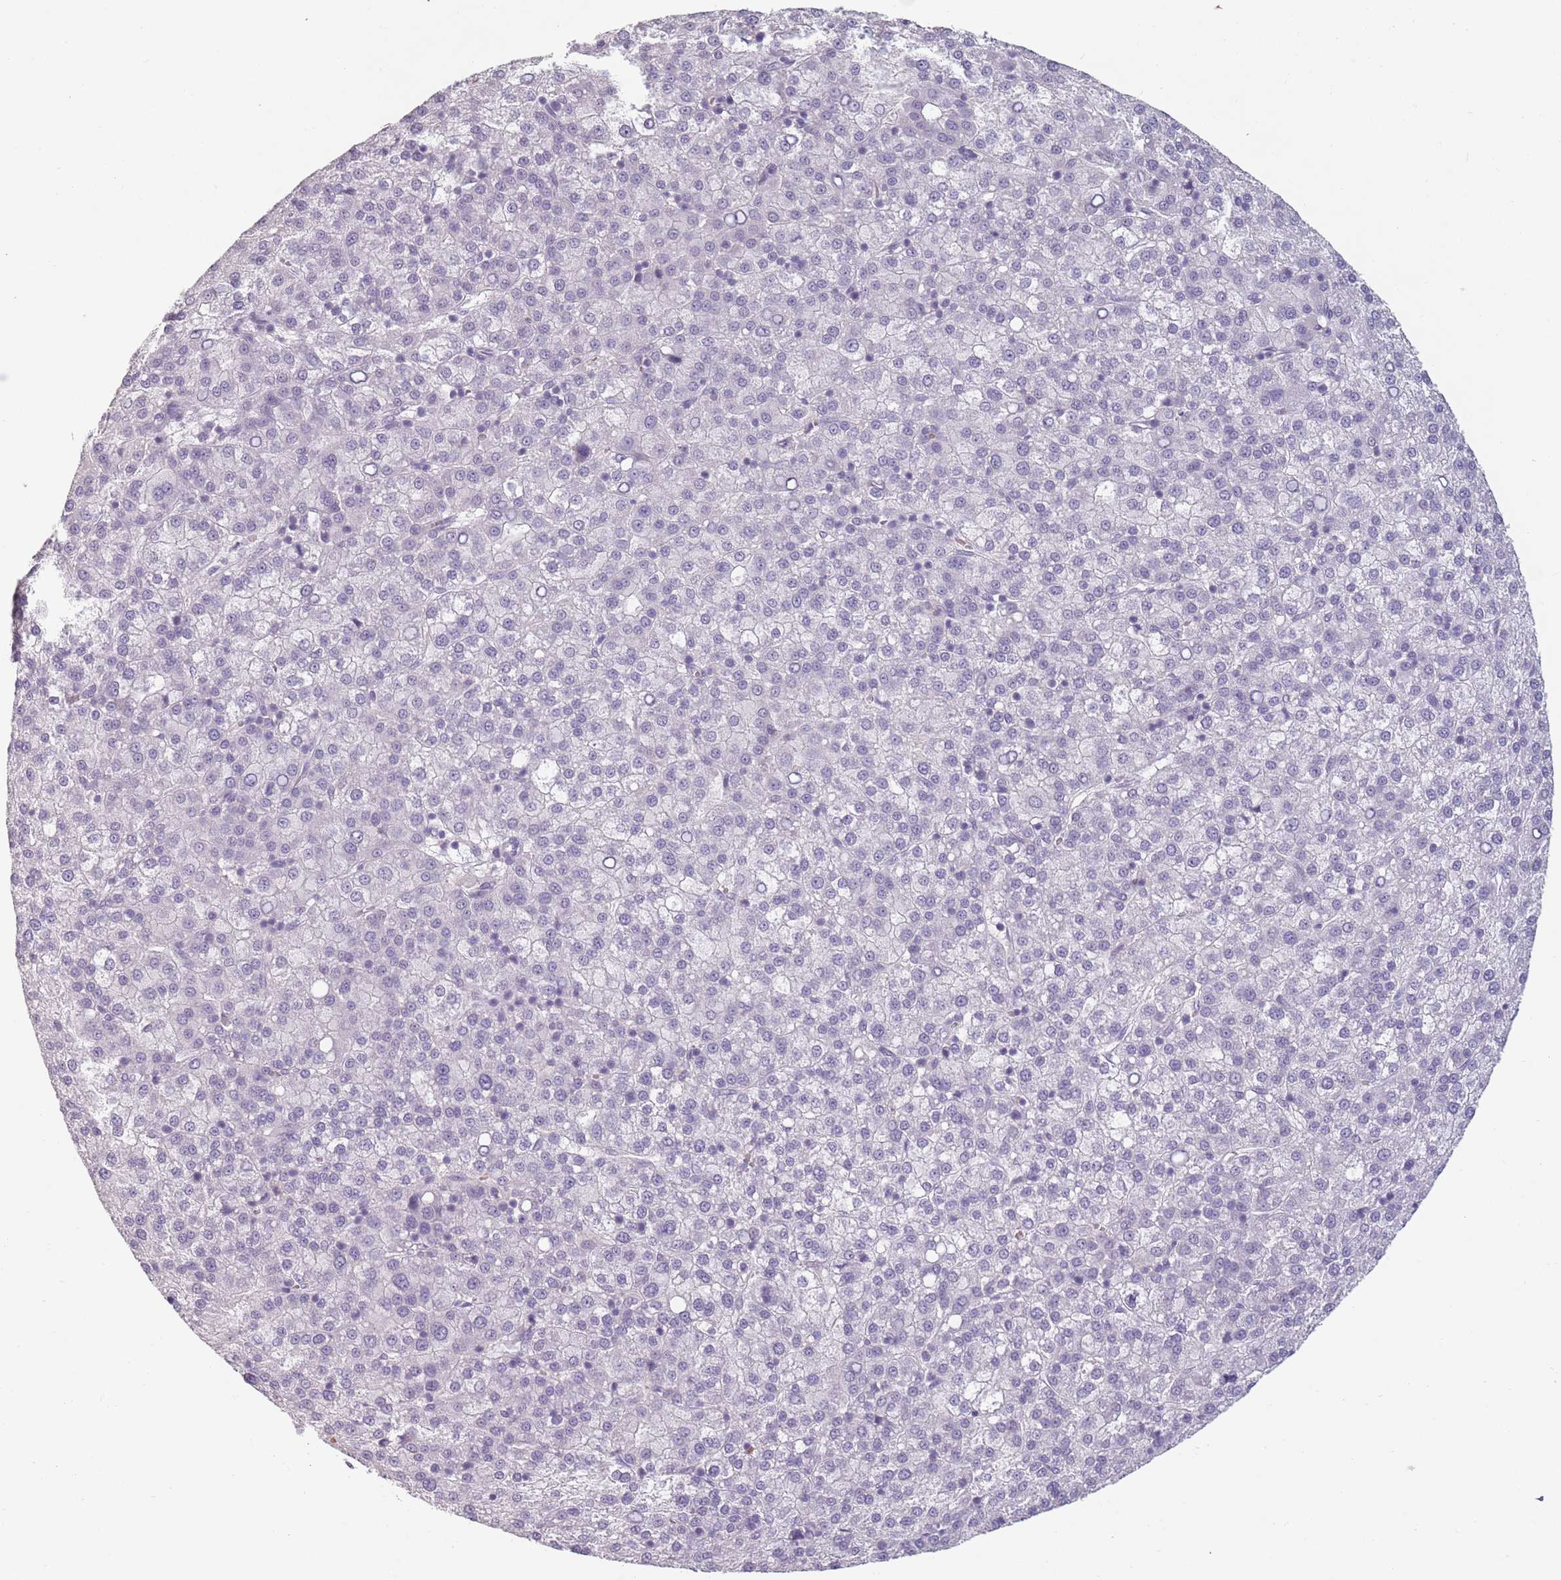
{"staining": {"intensity": "negative", "quantity": "none", "location": "none"}, "tissue": "liver cancer", "cell_type": "Tumor cells", "image_type": "cancer", "snomed": [{"axis": "morphology", "description": "Carcinoma, Hepatocellular, NOS"}, {"axis": "topography", "description": "Liver"}], "caption": "High magnification brightfield microscopy of hepatocellular carcinoma (liver) stained with DAB (brown) and counterstained with hematoxylin (blue): tumor cells show no significant expression.", "gene": "PIEZO1", "patient": {"sex": "female", "age": 58}}